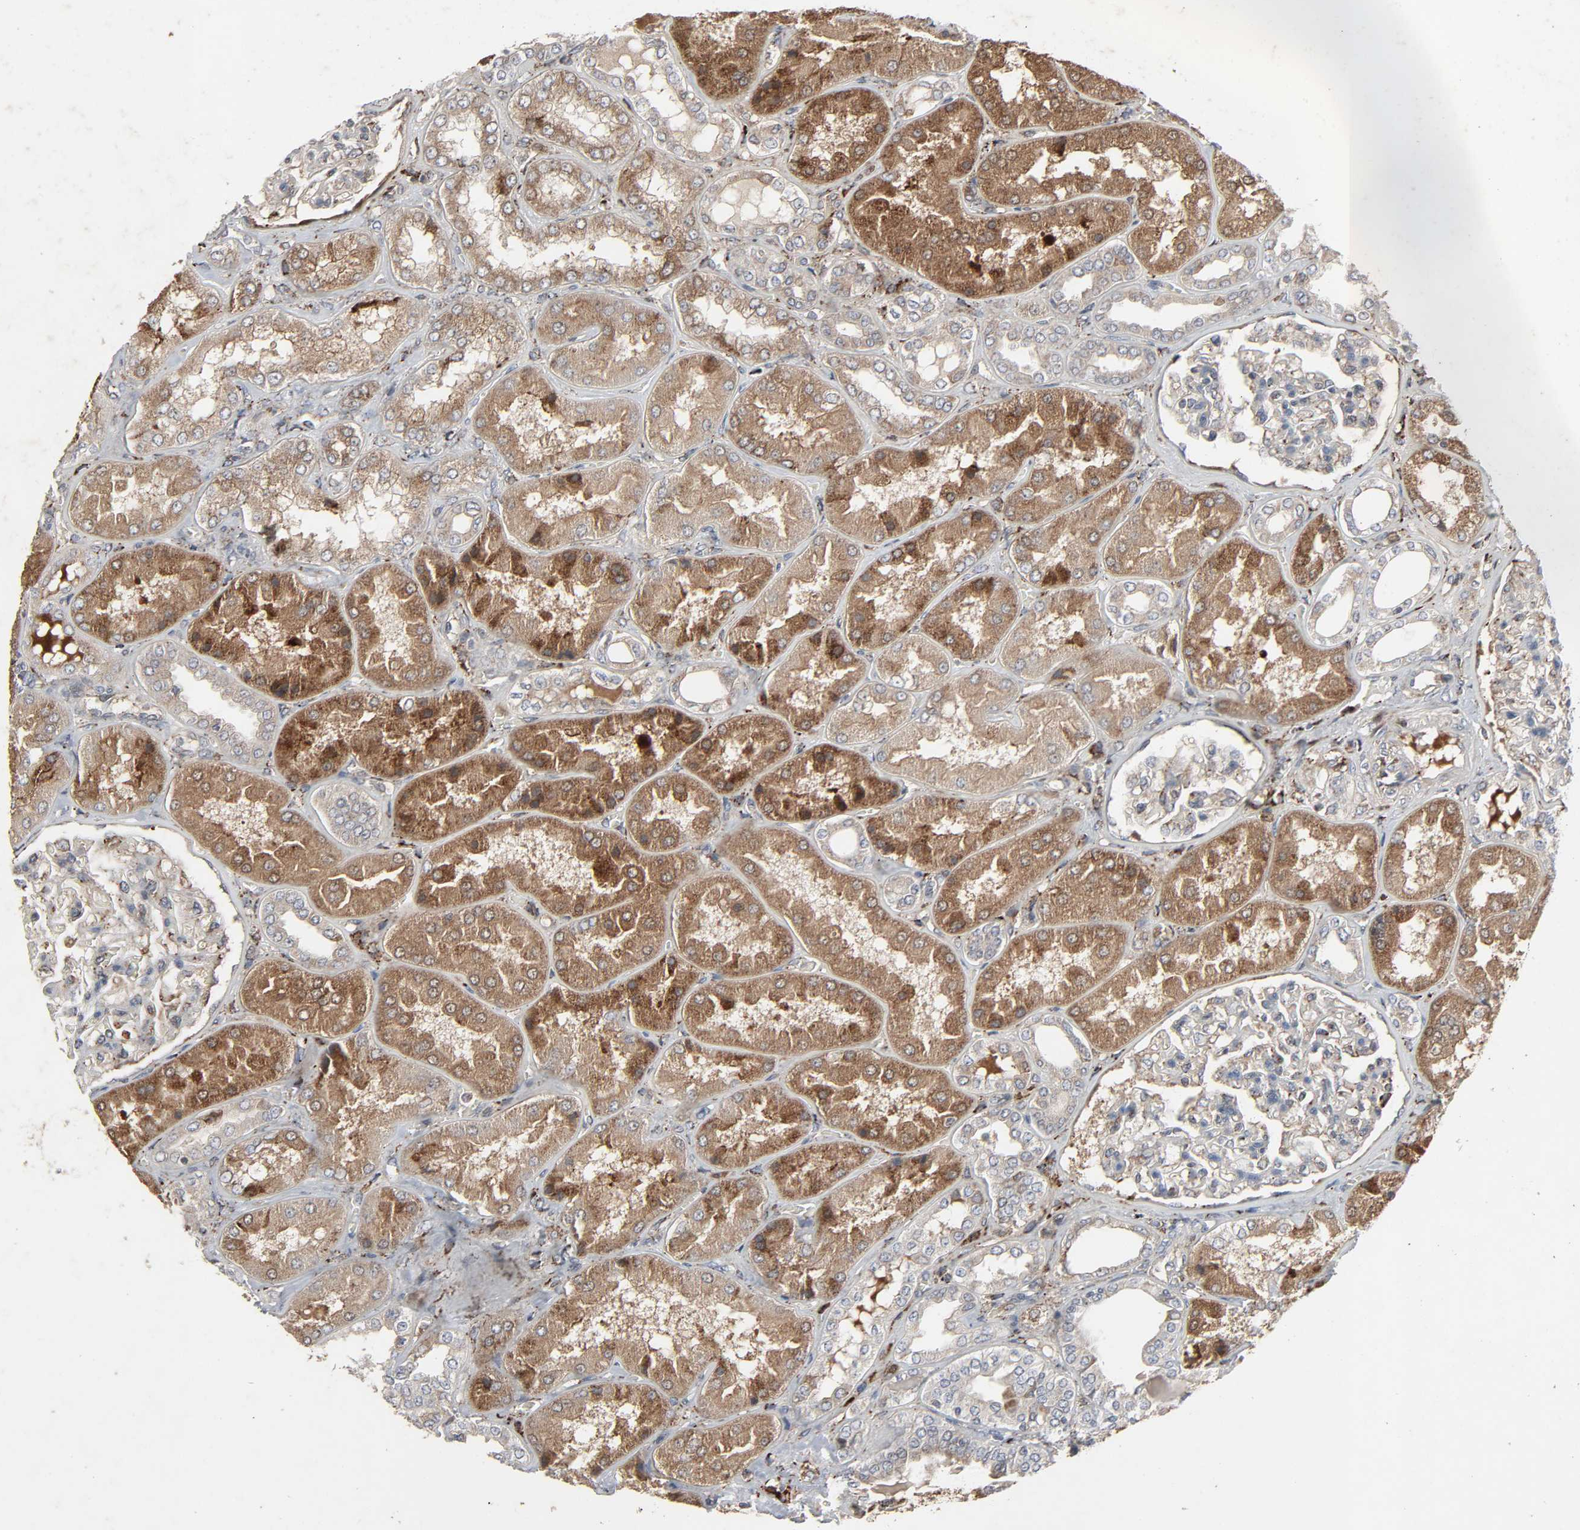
{"staining": {"intensity": "moderate", "quantity": "<25%", "location": "cytoplasmic/membranous"}, "tissue": "kidney", "cell_type": "Cells in glomeruli", "image_type": "normal", "snomed": [{"axis": "morphology", "description": "Normal tissue, NOS"}, {"axis": "topography", "description": "Kidney"}], "caption": "This is an image of immunohistochemistry (IHC) staining of benign kidney, which shows moderate positivity in the cytoplasmic/membranous of cells in glomeruli.", "gene": "ADCY4", "patient": {"sex": "female", "age": 56}}